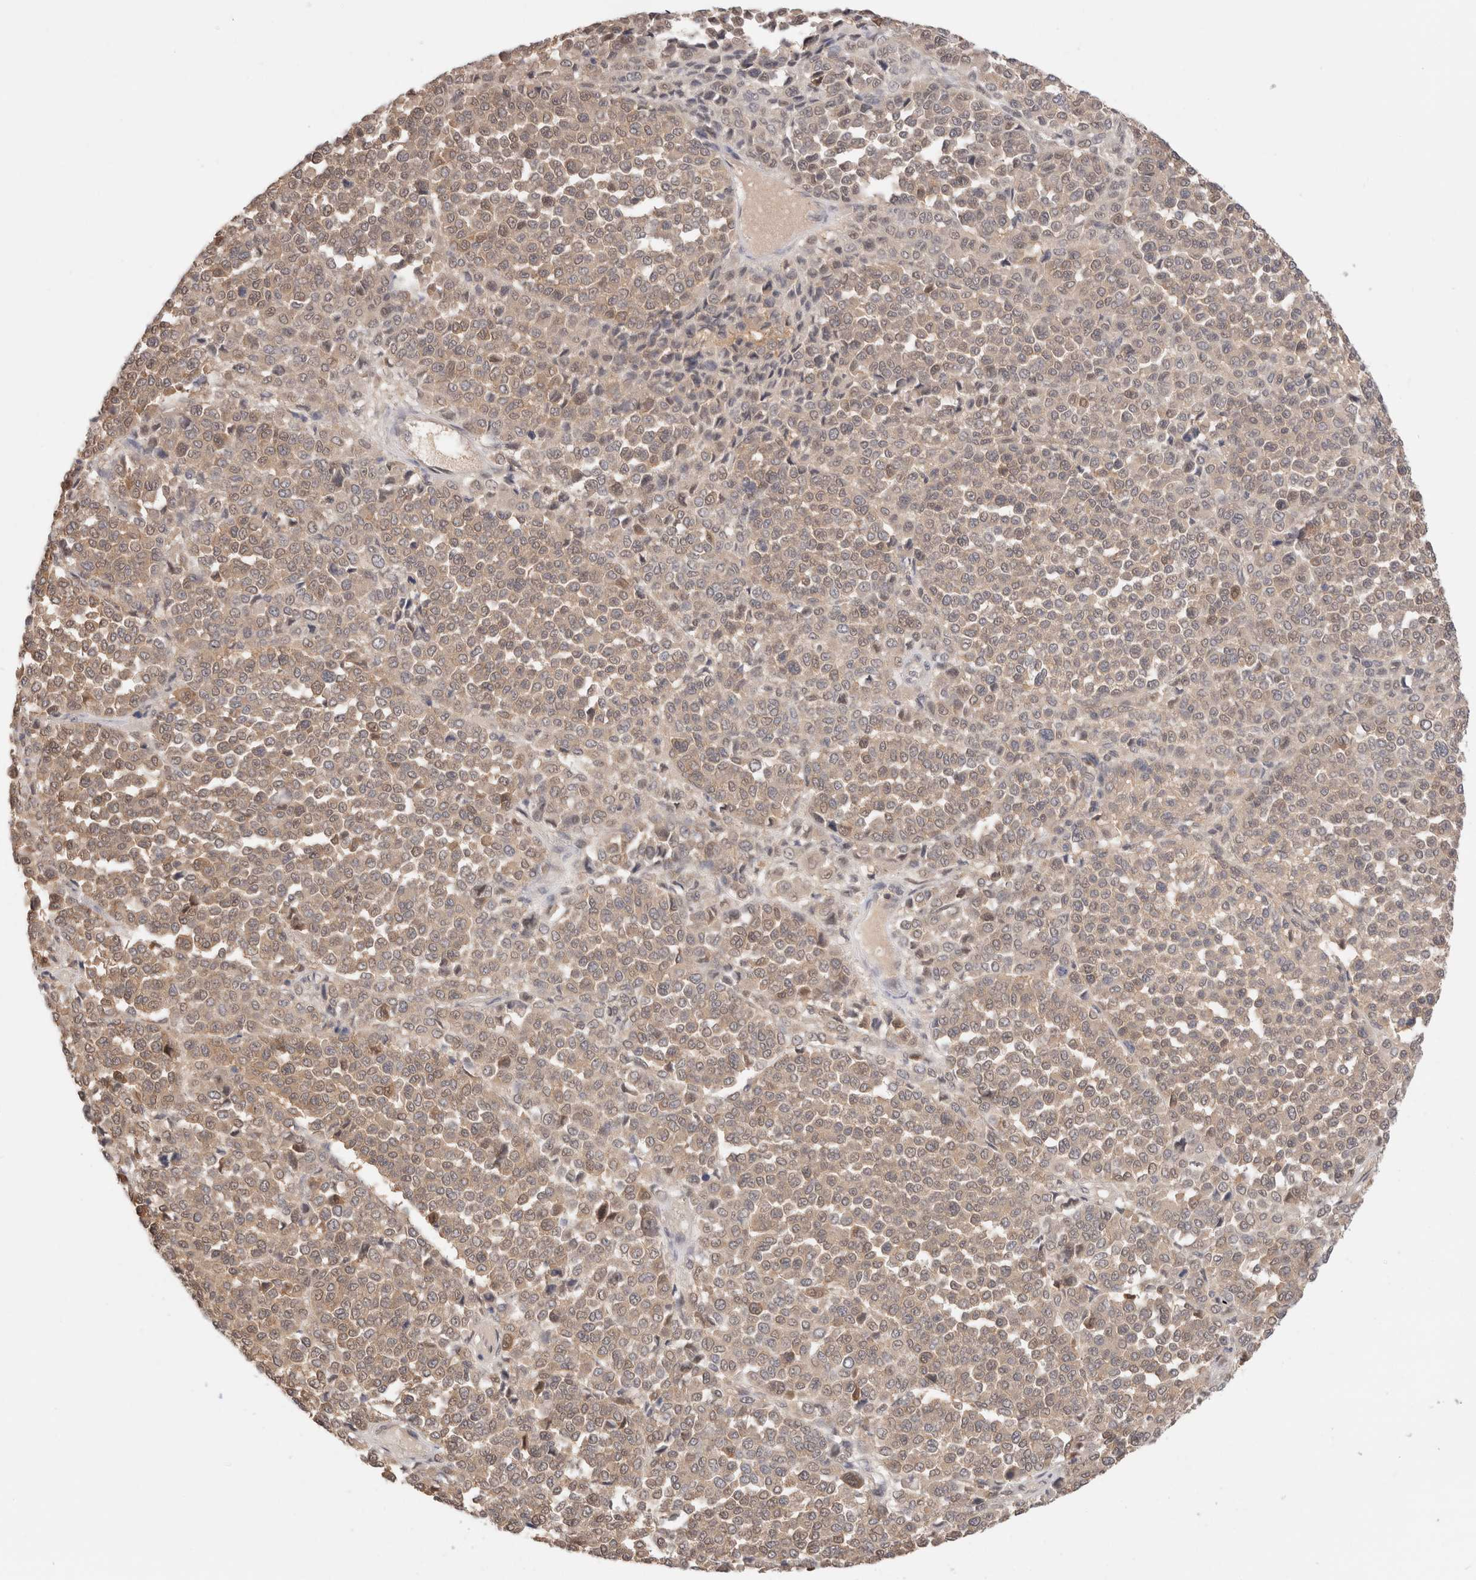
{"staining": {"intensity": "weak", "quantity": ">75%", "location": "cytoplasmic/membranous,nuclear"}, "tissue": "melanoma", "cell_type": "Tumor cells", "image_type": "cancer", "snomed": [{"axis": "morphology", "description": "Malignant melanoma, Metastatic site"}, {"axis": "topography", "description": "Pancreas"}], "caption": "Protein expression analysis of melanoma exhibits weak cytoplasmic/membranous and nuclear staining in about >75% of tumor cells.", "gene": "C17orf97", "patient": {"sex": "female", "age": 30}}